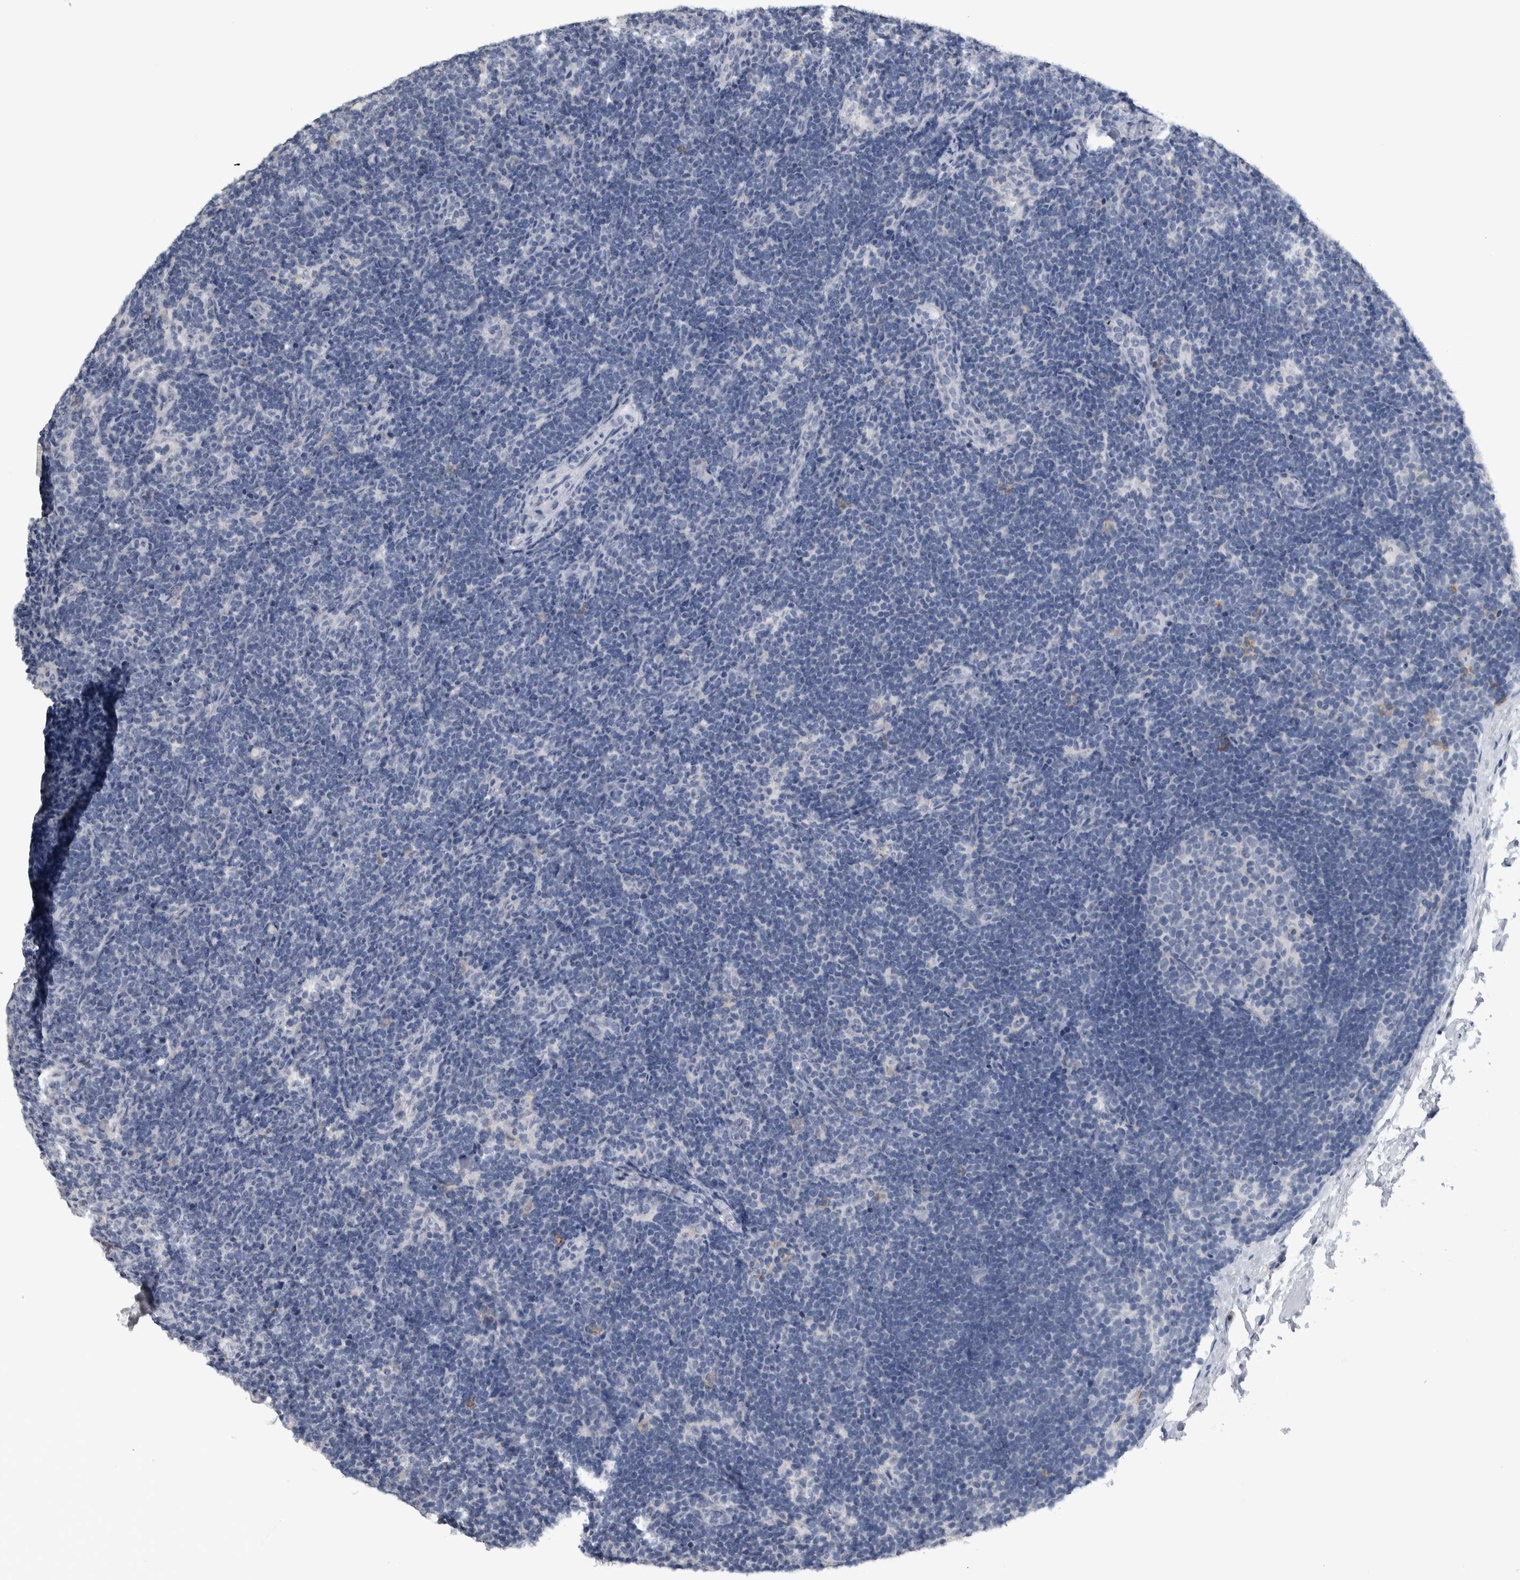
{"staining": {"intensity": "negative", "quantity": "none", "location": "none"}, "tissue": "lymph node", "cell_type": "Germinal center cells", "image_type": "normal", "snomed": [{"axis": "morphology", "description": "Normal tissue, NOS"}, {"axis": "topography", "description": "Lymph node"}], "caption": "Immunohistochemistry photomicrograph of unremarkable human lymph node stained for a protein (brown), which exhibits no expression in germinal center cells.", "gene": "CDH17", "patient": {"sex": "female", "age": 22}}